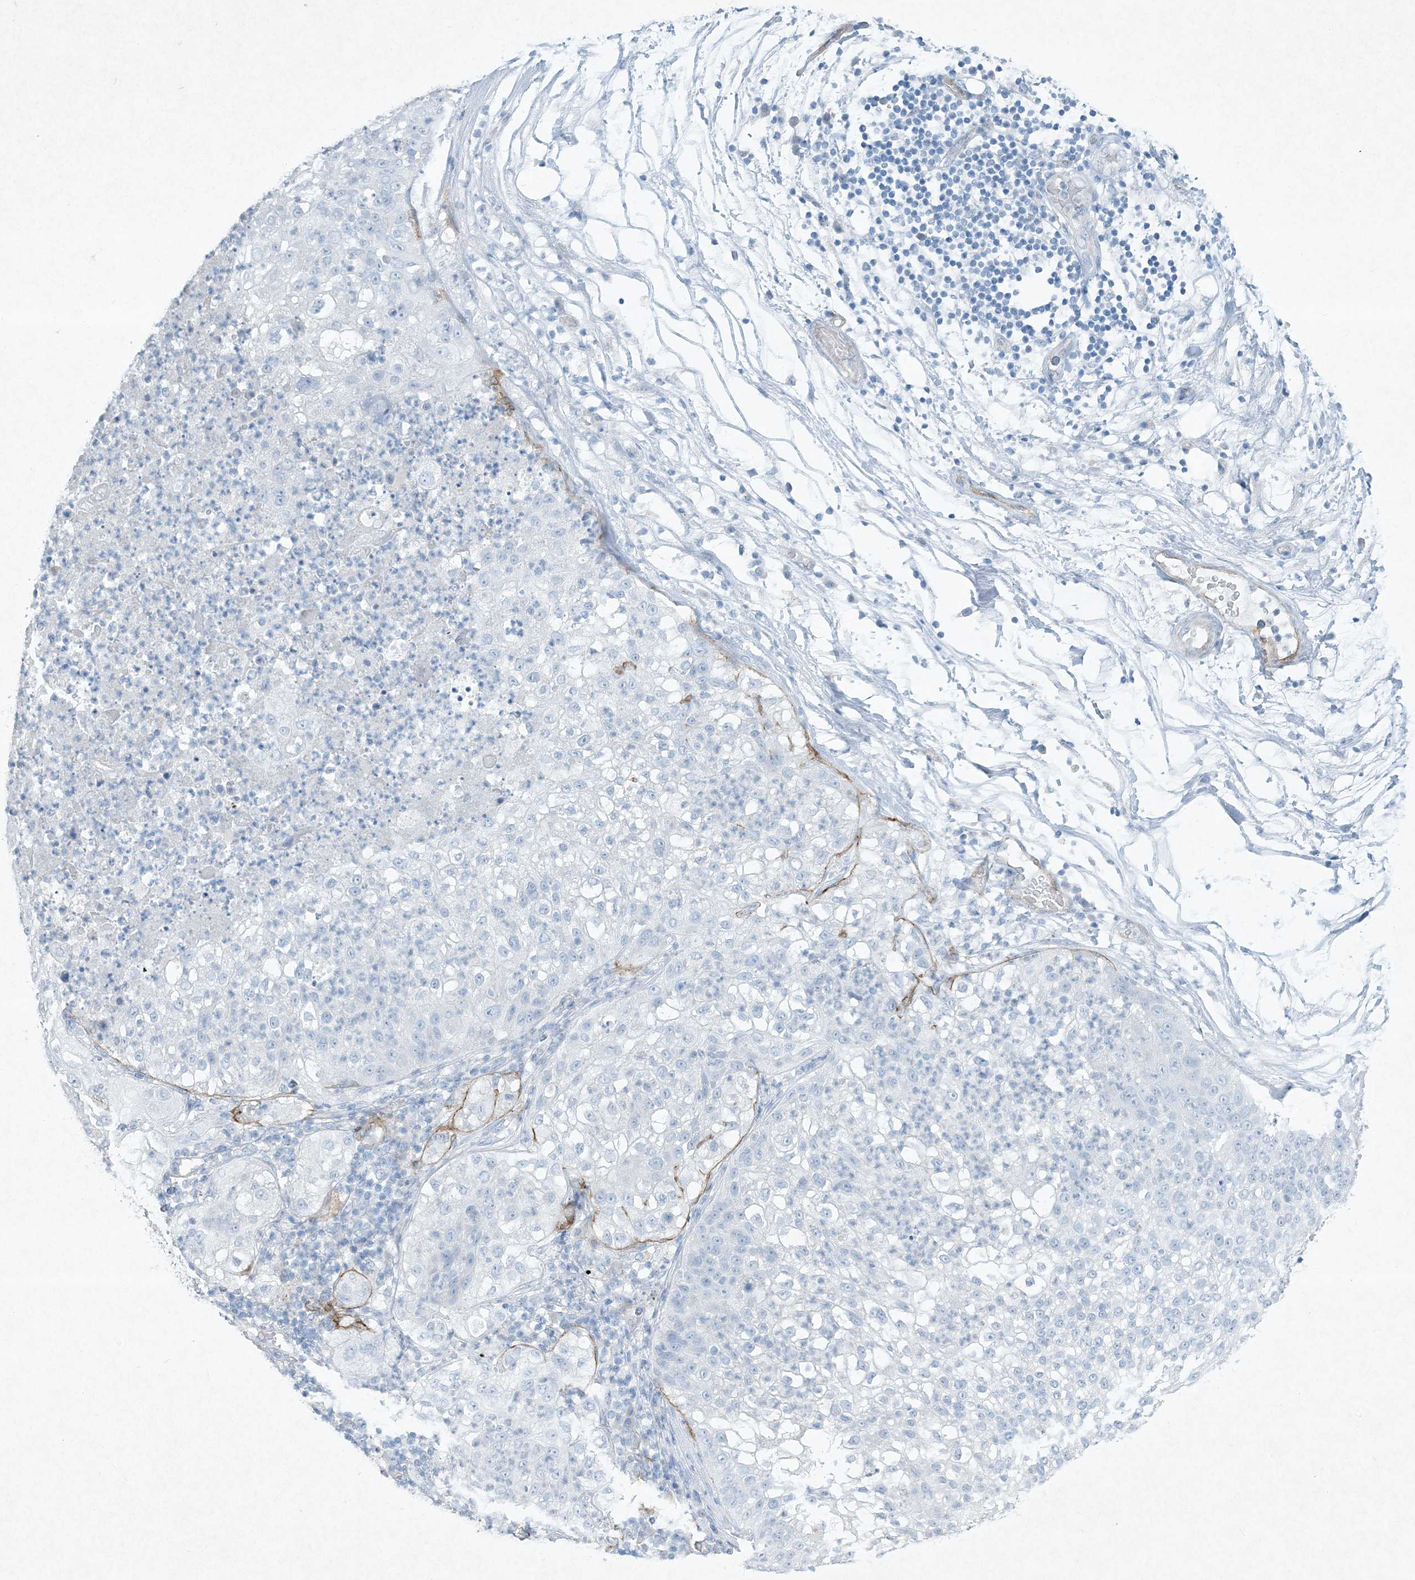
{"staining": {"intensity": "negative", "quantity": "none", "location": "none"}, "tissue": "lung cancer", "cell_type": "Tumor cells", "image_type": "cancer", "snomed": [{"axis": "morphology", "description": "Inflammation, NOS"}, {"axis": "morphology", "description": "Squamous cell carcinoma, NOS"}, {"axis": "topography", "description": "Lymph node"}, {"axis": "topography", "description": "Soft tissue"}, {"axis": "topography", "description": "Lung"}], "caption": "Immunohistochemical staining of human lung squamous cell carcinoma displays no significant staining in tumor cells.", "gene": "PGM5", "patient": {"sex": "male", "age": 66}}